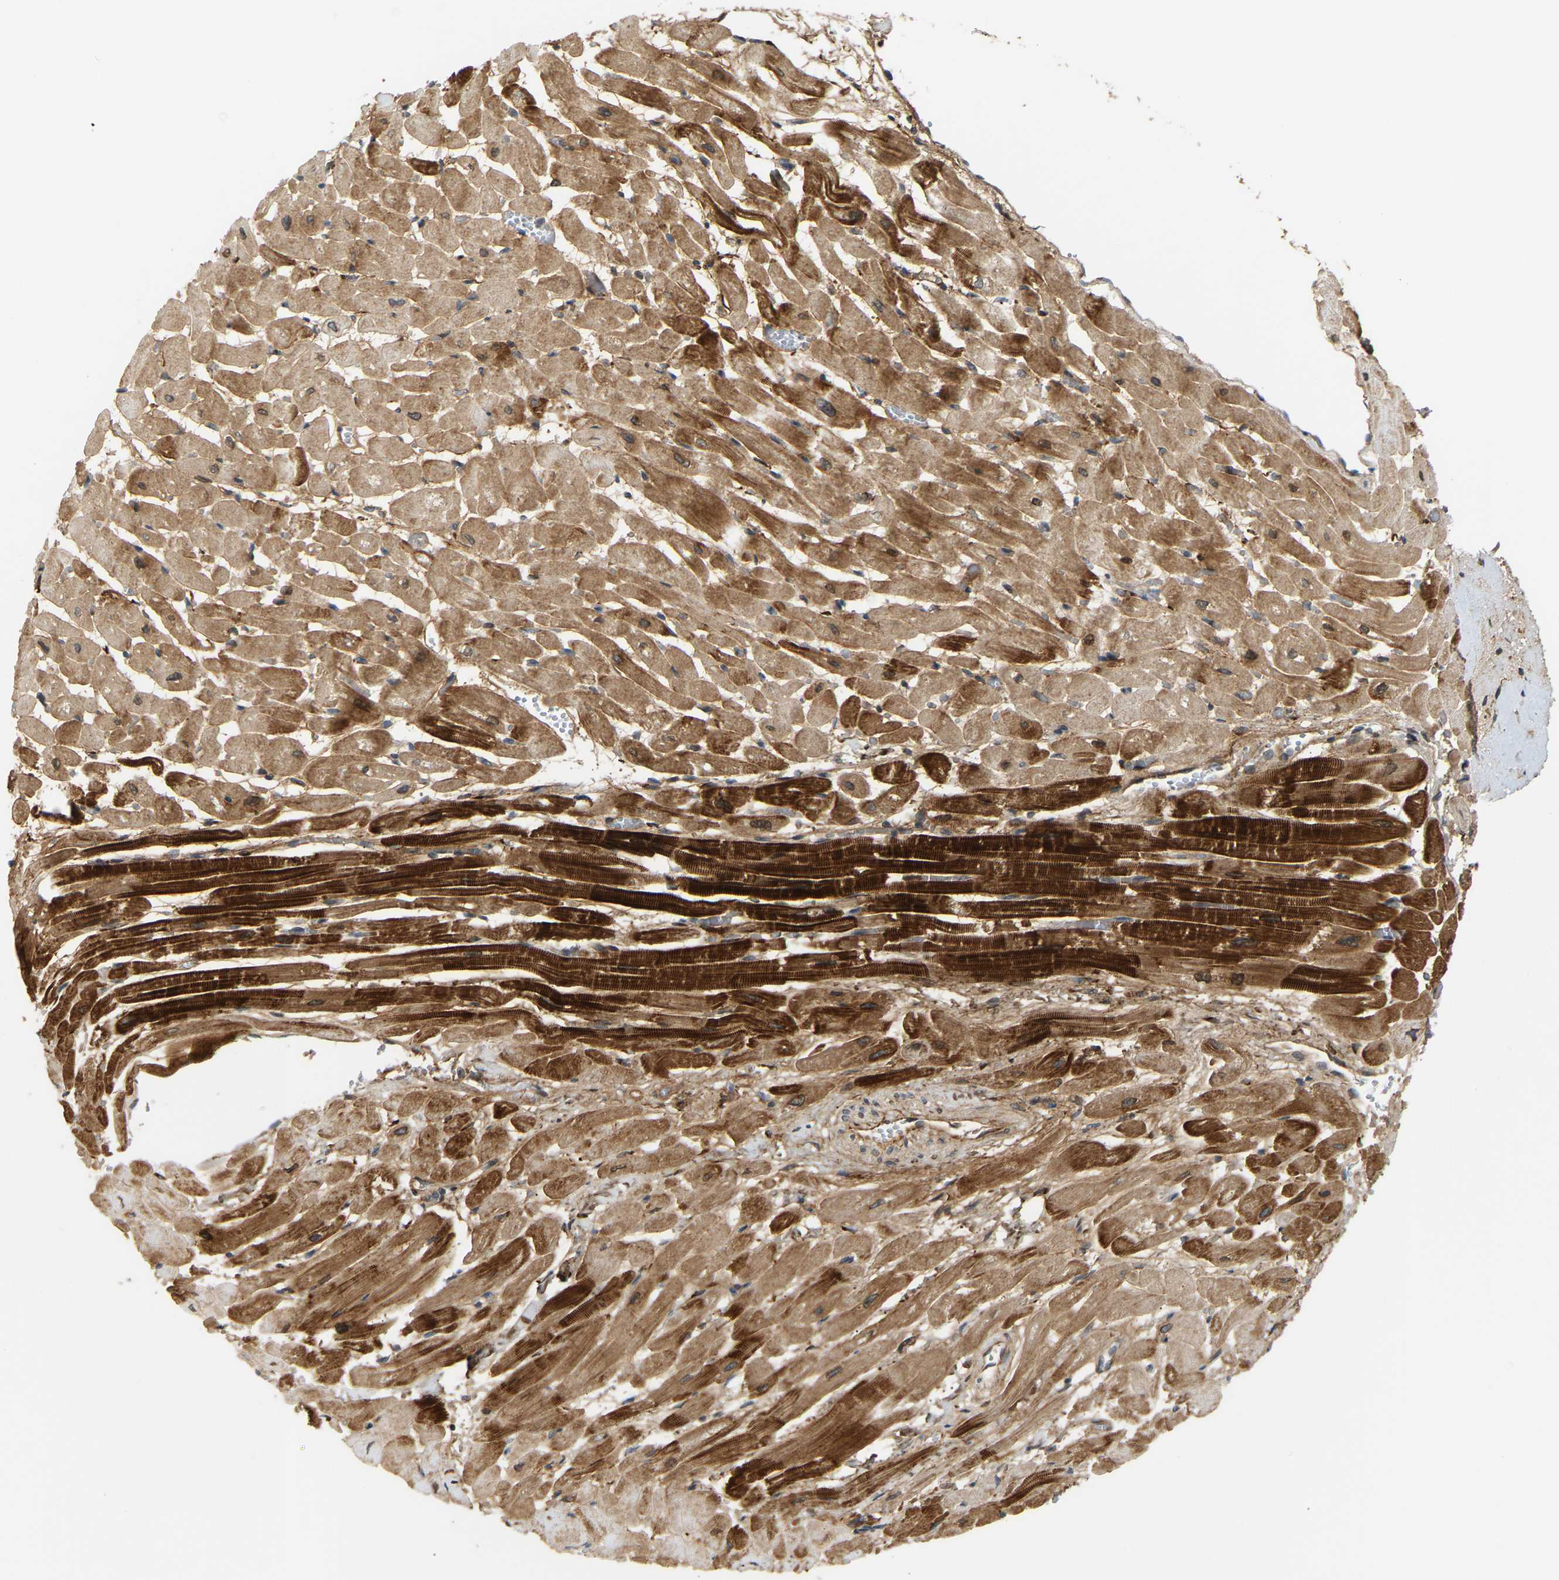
{"staining": {"intensity": "strong", "quantity": ">75%", "location": "cytoplasmic/membranous"}, "tissue": "heart muscle", "cell_type": "Cardiomyocytes", "image_type": "normal", "snomed": [{"axis": "morphology", "description": "Normal tissue, NOS"}, {"axis": "topography", "description": "Heart"}], "caption": "Heart muscle stained with a brown dye displays strong cytoplasmic/membranous positive staining in approximately >75% of cardiomyocytes.", "gene": "PLCG2", "patient": {"sex": "male", "age": 45}}